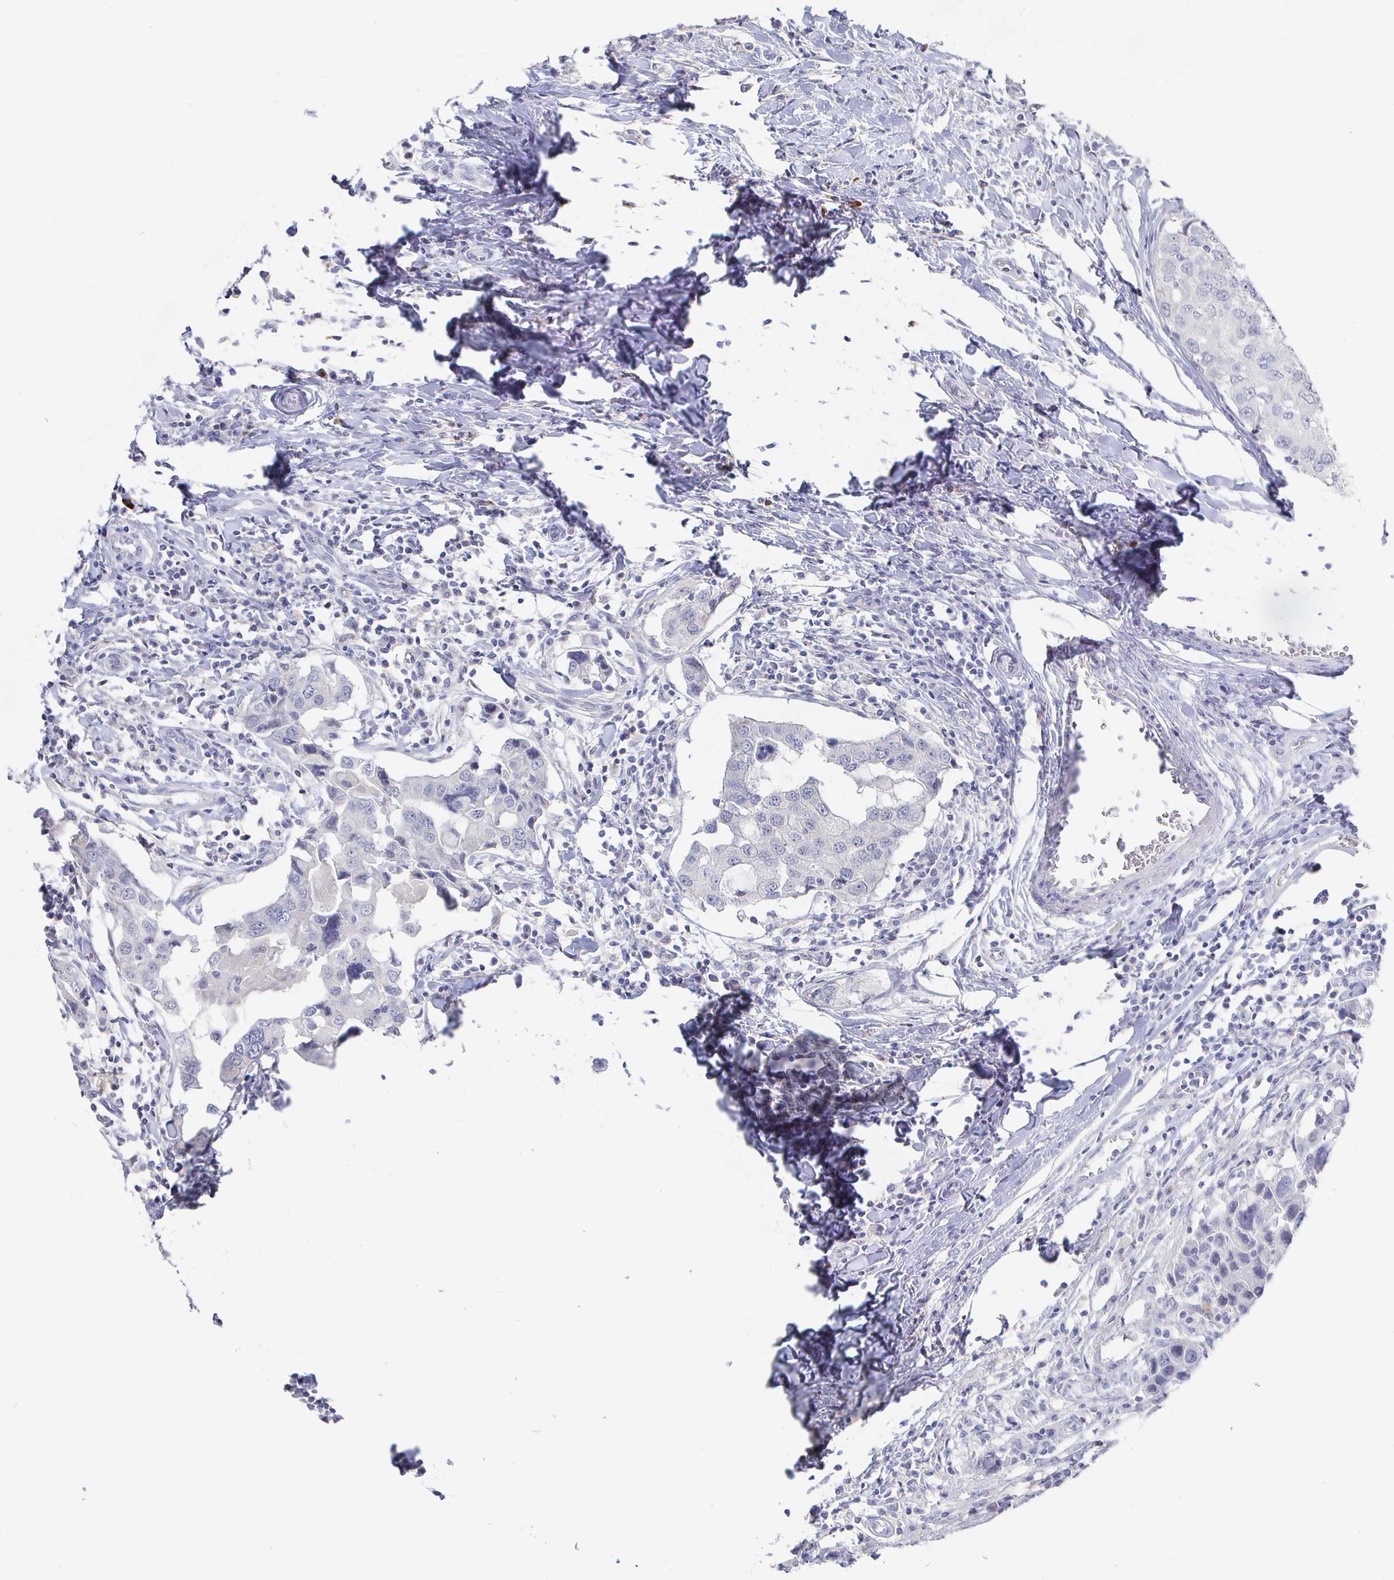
{"staining": {"intensity": "negative", "quantity": "none", "location": "none"}, "tissue": "breast cancer", "cell_type": "Tumor cells", "image_type": "cancer", "snomed": [{"axis": "morphology", "description": "Duct carcinoma"}, {"axis": "topography", "description": "Breast"}], "caption": "There is no significant expression in tumor cells of breast infiltrating ductal carcinoma.", "gene": "LRRC23", "patient": {"sex": "female", "age": 27}}